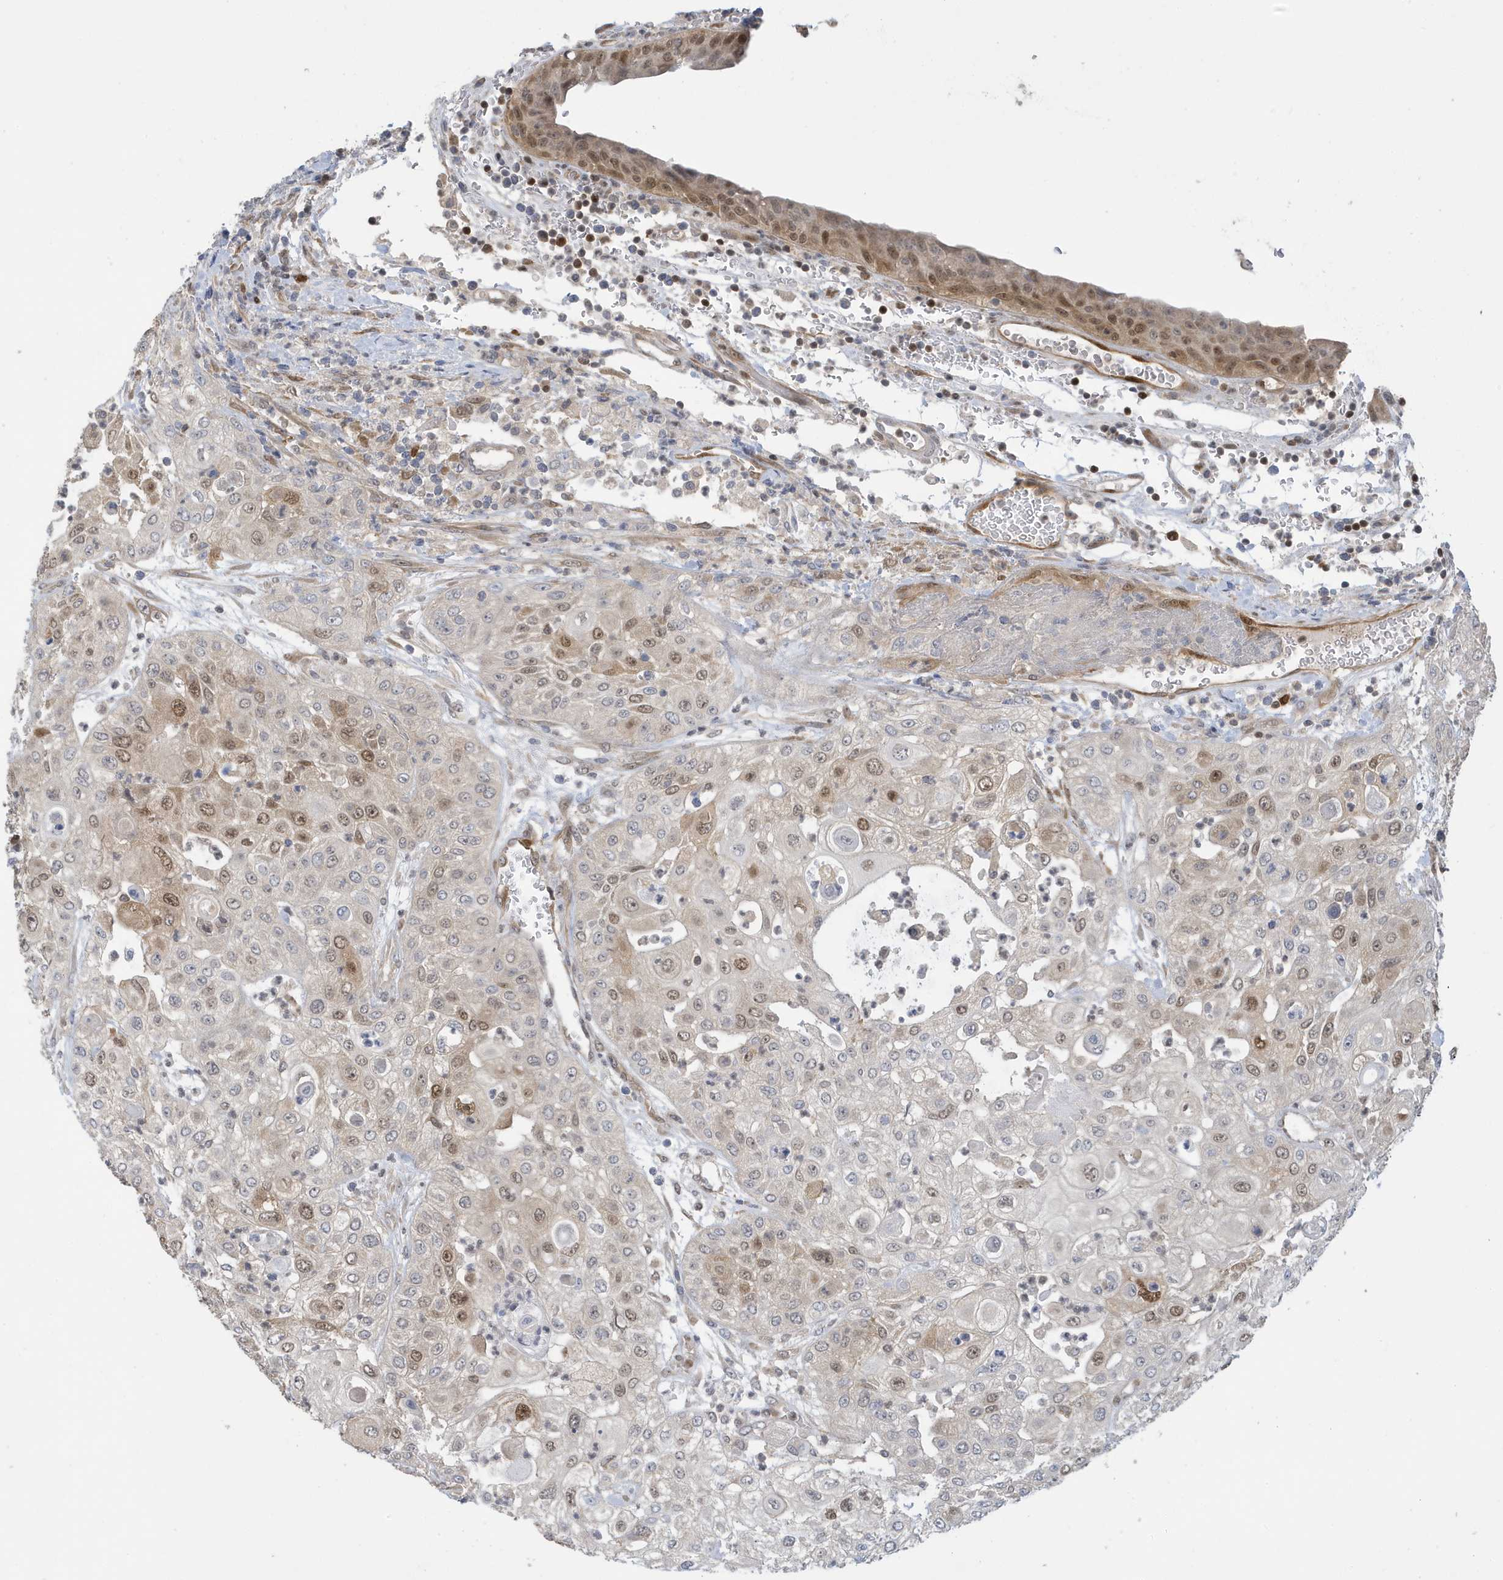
{"staining": {"intensity": "moderate", "quantity": "25%-75%", "location": "nuclear"}, "tissue": "urothelial cancer", "cell_type": "Tumor cells", "image_type": "cancer", "snomed": [{"axis": "morphology", "description": "Urothelial carcinoma, High grade"}, {"axis": "topography", "description": "Urinary bladder"}], "caption": "DAB immunohistochemical staining of human urothelial cancer demonstrates moderate nuclear protein positivity in approximately 25%-75% of tumor cells. (IHC, brightfield microscopy, high magnification).", "gene": "NCOA7", "patient": {"sex": "female", "age": 79}}